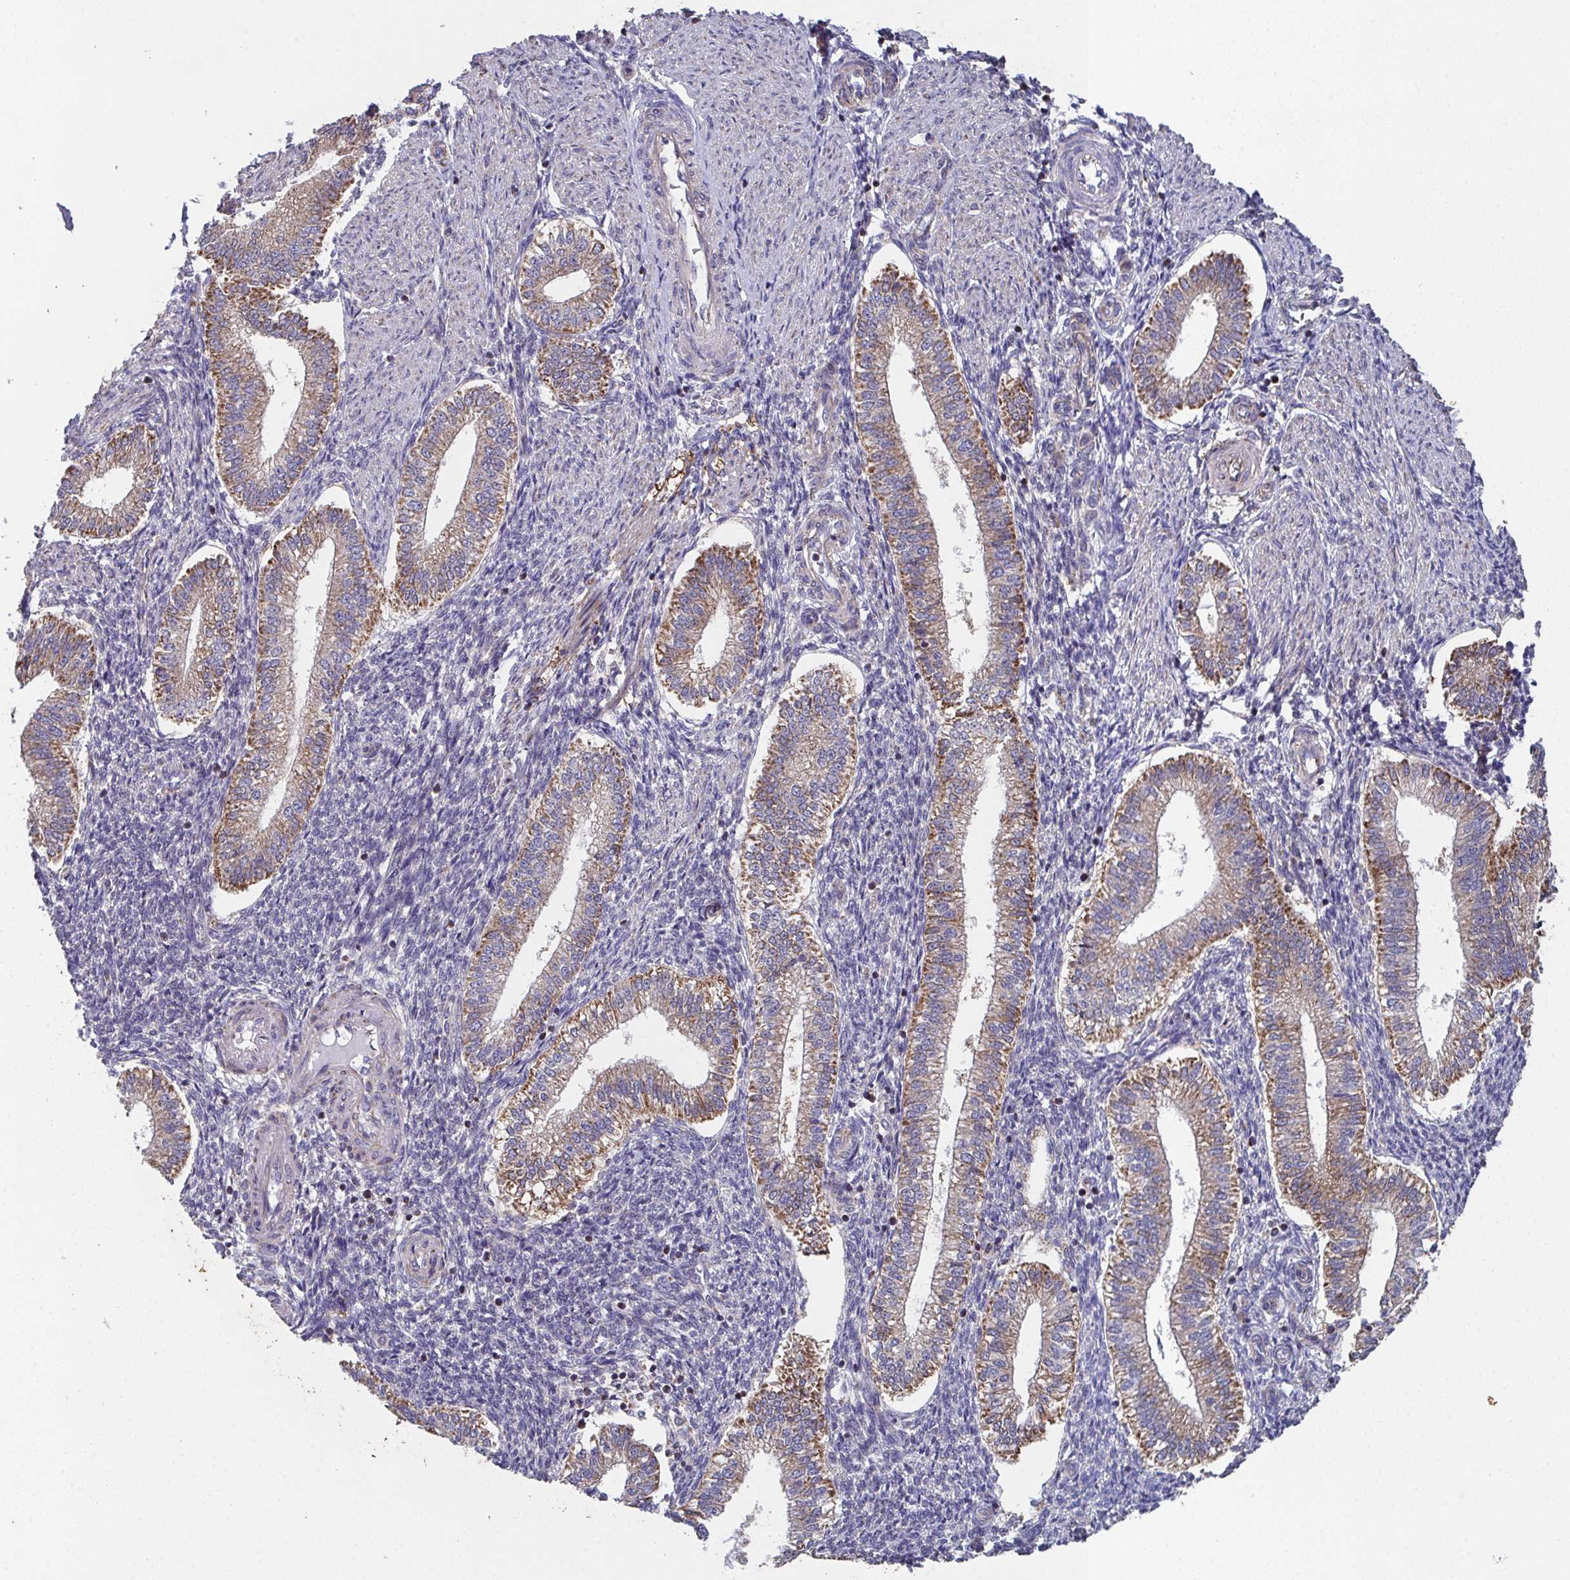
{"staining": {"intensity": "negative", "quantity": "none", "location": "none"}, "tissue": "endometrium", "cell_type": "Cells in endometrial stroma", "image_type": "normal", "snomed": [{"axis": "morphology", "description": "Normal tissue, NOS"}, {"axis": "topography", "description": "Endometrium"}], "caption": "The IHC image has no significant positivity in cells in endometrial stroma of endometrium.", "gene": "MT", "patient": {"sex": "female", "age": 25}}